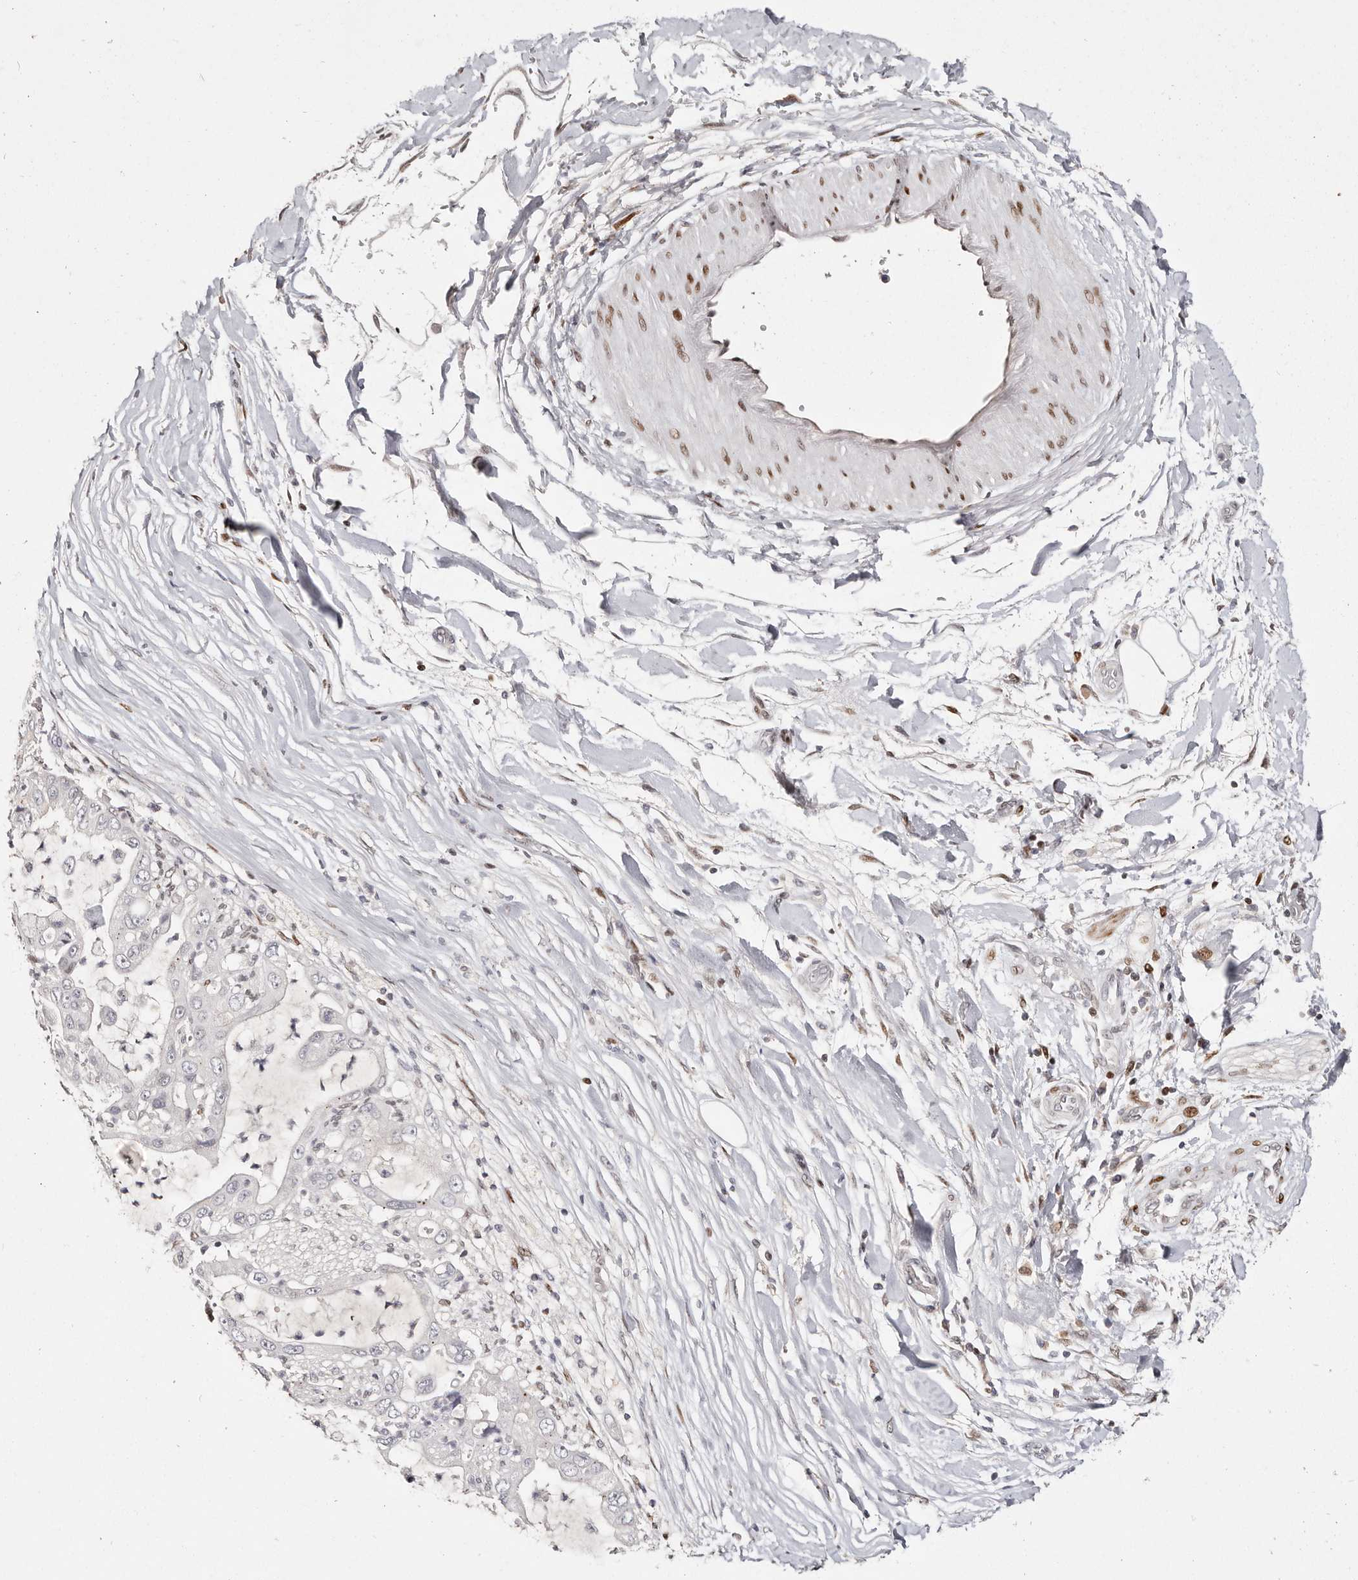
{"staining": {"intensity": "negative", "quantity": "none", "location": "none"}, "tissue": "liver cancer", "cell_type": "Tumor cells", "image_type": "cancer", "snomed": [{"axis": "morphology", "description": "Cholangiocarcinoma"}, {"axis": "topography", "description": "Liver"}], "caption": "Protein analysis of liver cancer (cholangiocarcinoma) displays no significant expression in tumor cells. (Brightfield microscopy of DAB immunohistochemistry (IHC) at high magnification).", "gene": "IQGAP3", "patient": {"sex": "female", "age": 54}}